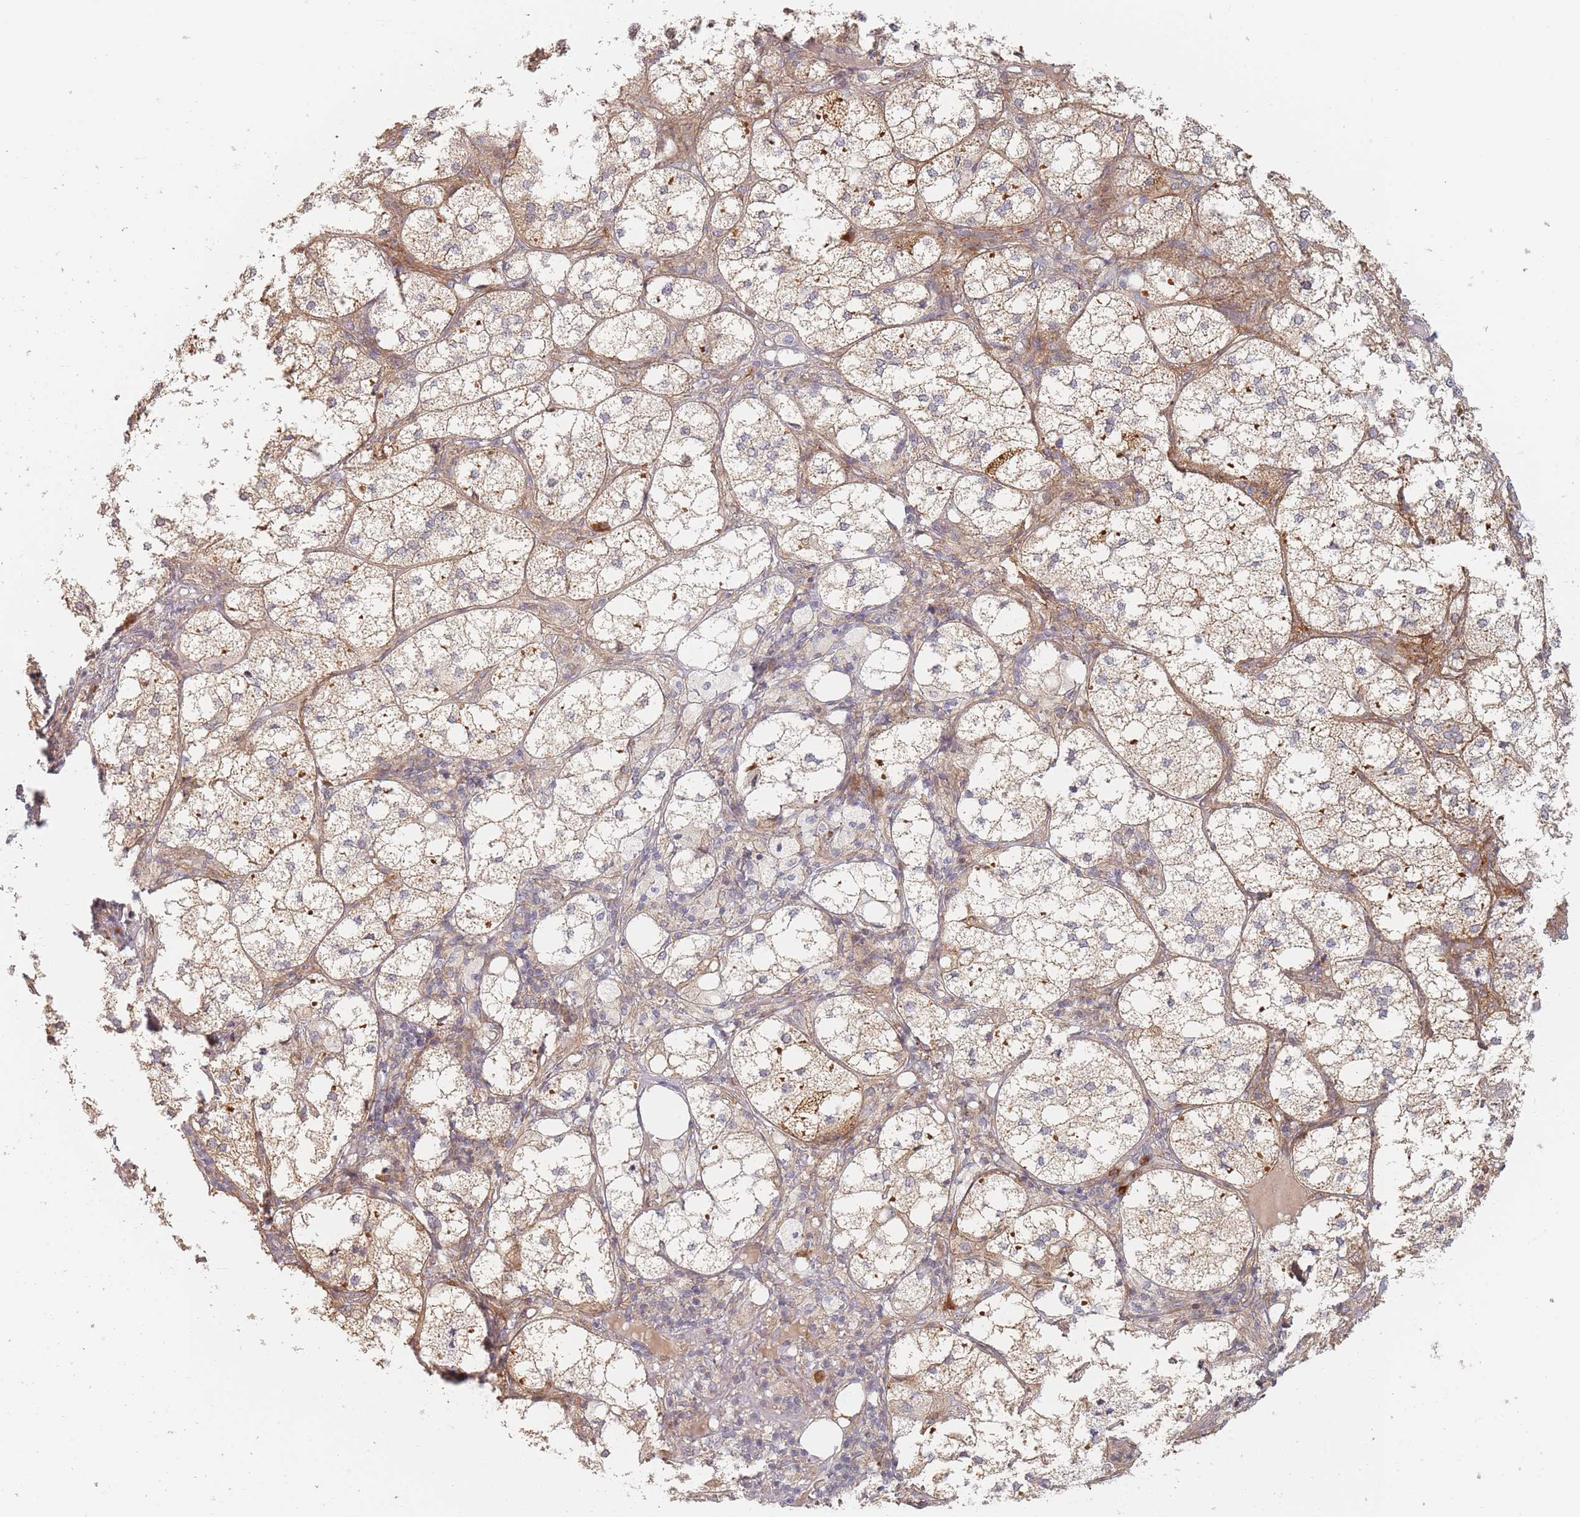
{"staining": {"intensity": "moderate", "quantity": "25%-75%", "location": "cytoplasmic/membranous"}, "tissue": "adrenal gland", "cell_type": "Glandular cells", "image_type": "normal", "snomed": [{"axis": "morphology", "description": "Normal tissue, NOS"}, {"axis": "topography", "description": "Adrenal gland"}], "caption": "This image displays immunohistochemistry staining of benign human adrenal gland, with medium moderate cytoplasmic/membranous expression in approximately 25%-75% of glandular cells.", "gene": "ZKSCAN7", "patient": {"sex": "female", "age": 61}}